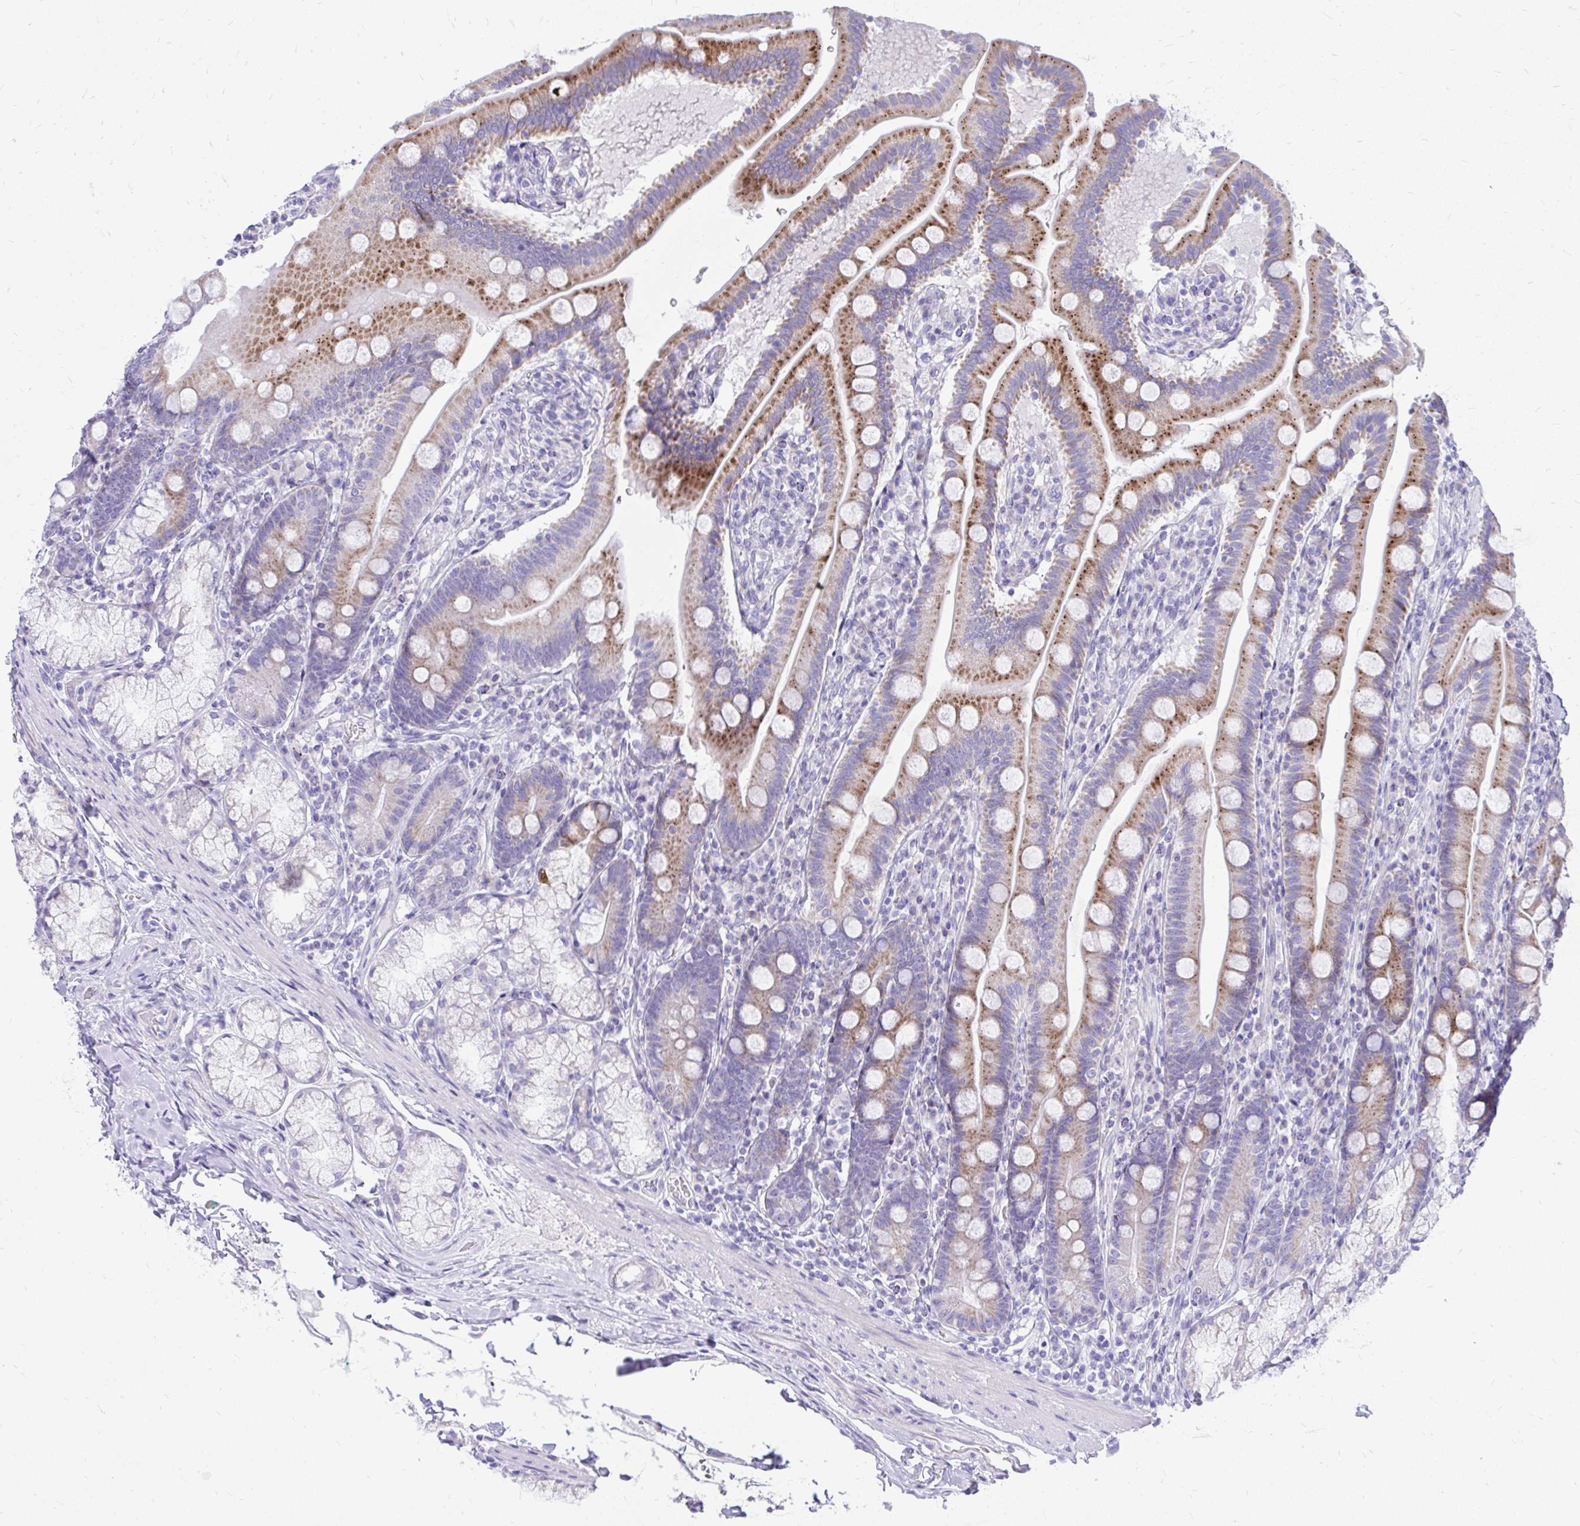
{"staining": {"intensity": "strong", "quantity": "25%-75%", "location": "cytoplasmic/membranous"}, "tissue": "duodenum", "cell_type": "Glandular cells", "image_type": "normal", "snomed": [{"axis": "morphology", "description": "Normal tissue, NOS"}, {"axis": "topography", "description": "Duodenum"}], "caption": "Glandular cells demonstrate high levels of strong cytoplasmic/membranous staining in about 25%-75% of cells in benign duodenum. The protein of interest is stained brown, and the nuclei are stained in blue (DAB IHC with brightfield microscopy, high magnification).", "gene": "BCL6B", "patient": {"sex": "female", "age": 67}}